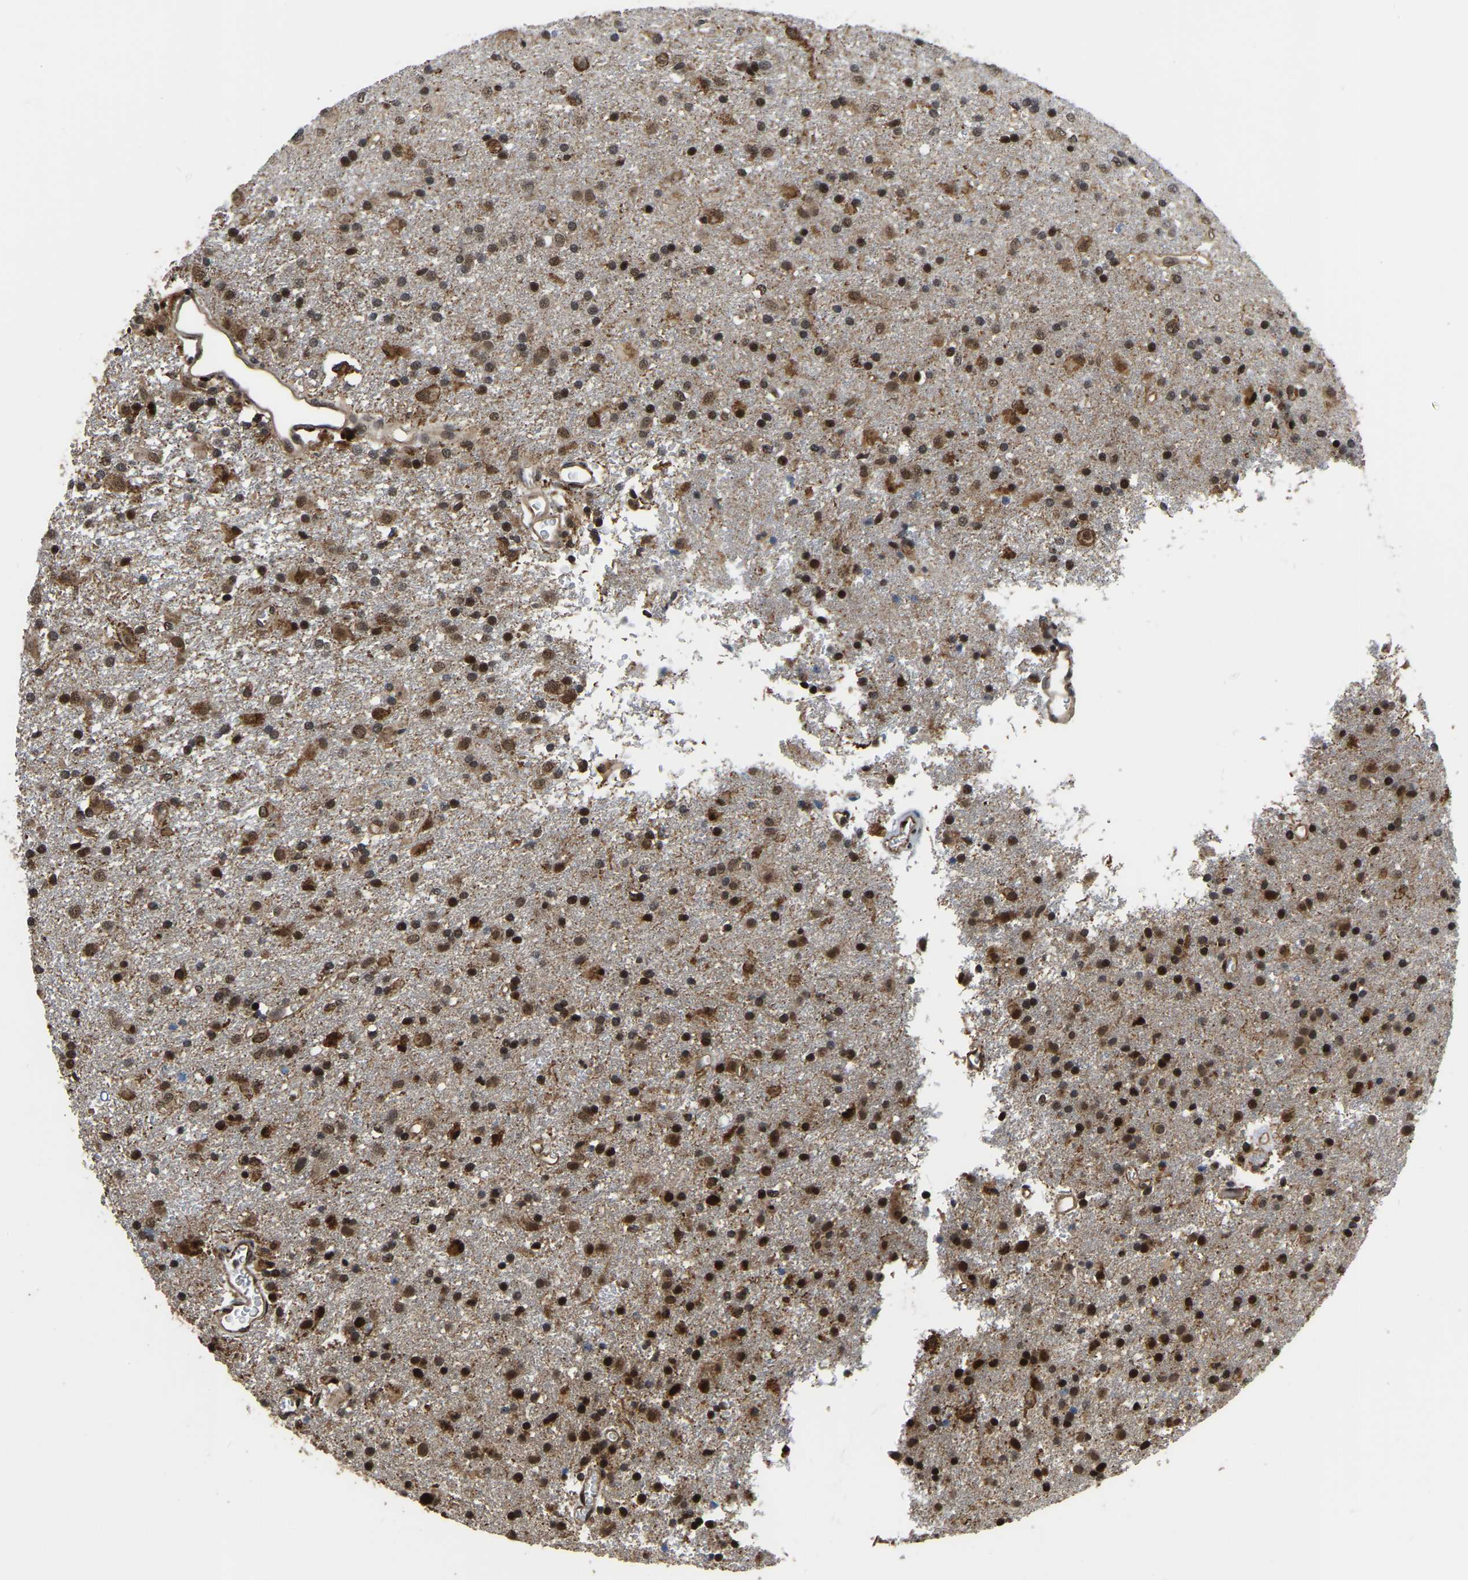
{"staining": {"intensity": "strong", "quantity": "25%-75%", "location": "cytoplasmic/membranous,nuclear"}, "tissue": "glioma", "cell_type": "Tumor cells", "image_type": "cancer", "snomed": [{"axis": "morphology", "description": "Glioma, malignant, Low grade"}, {"axis": "topography", "description": "Brain"}], "caption": "This micrograph displays immunohistochemistry staining of glioma, with high strong cytoplasmic/membranous and nuclear positivity in about 25%-75% of tumor cells.", "gene": "CIAO1", "patient": {"sex": "male", "age": 65}}